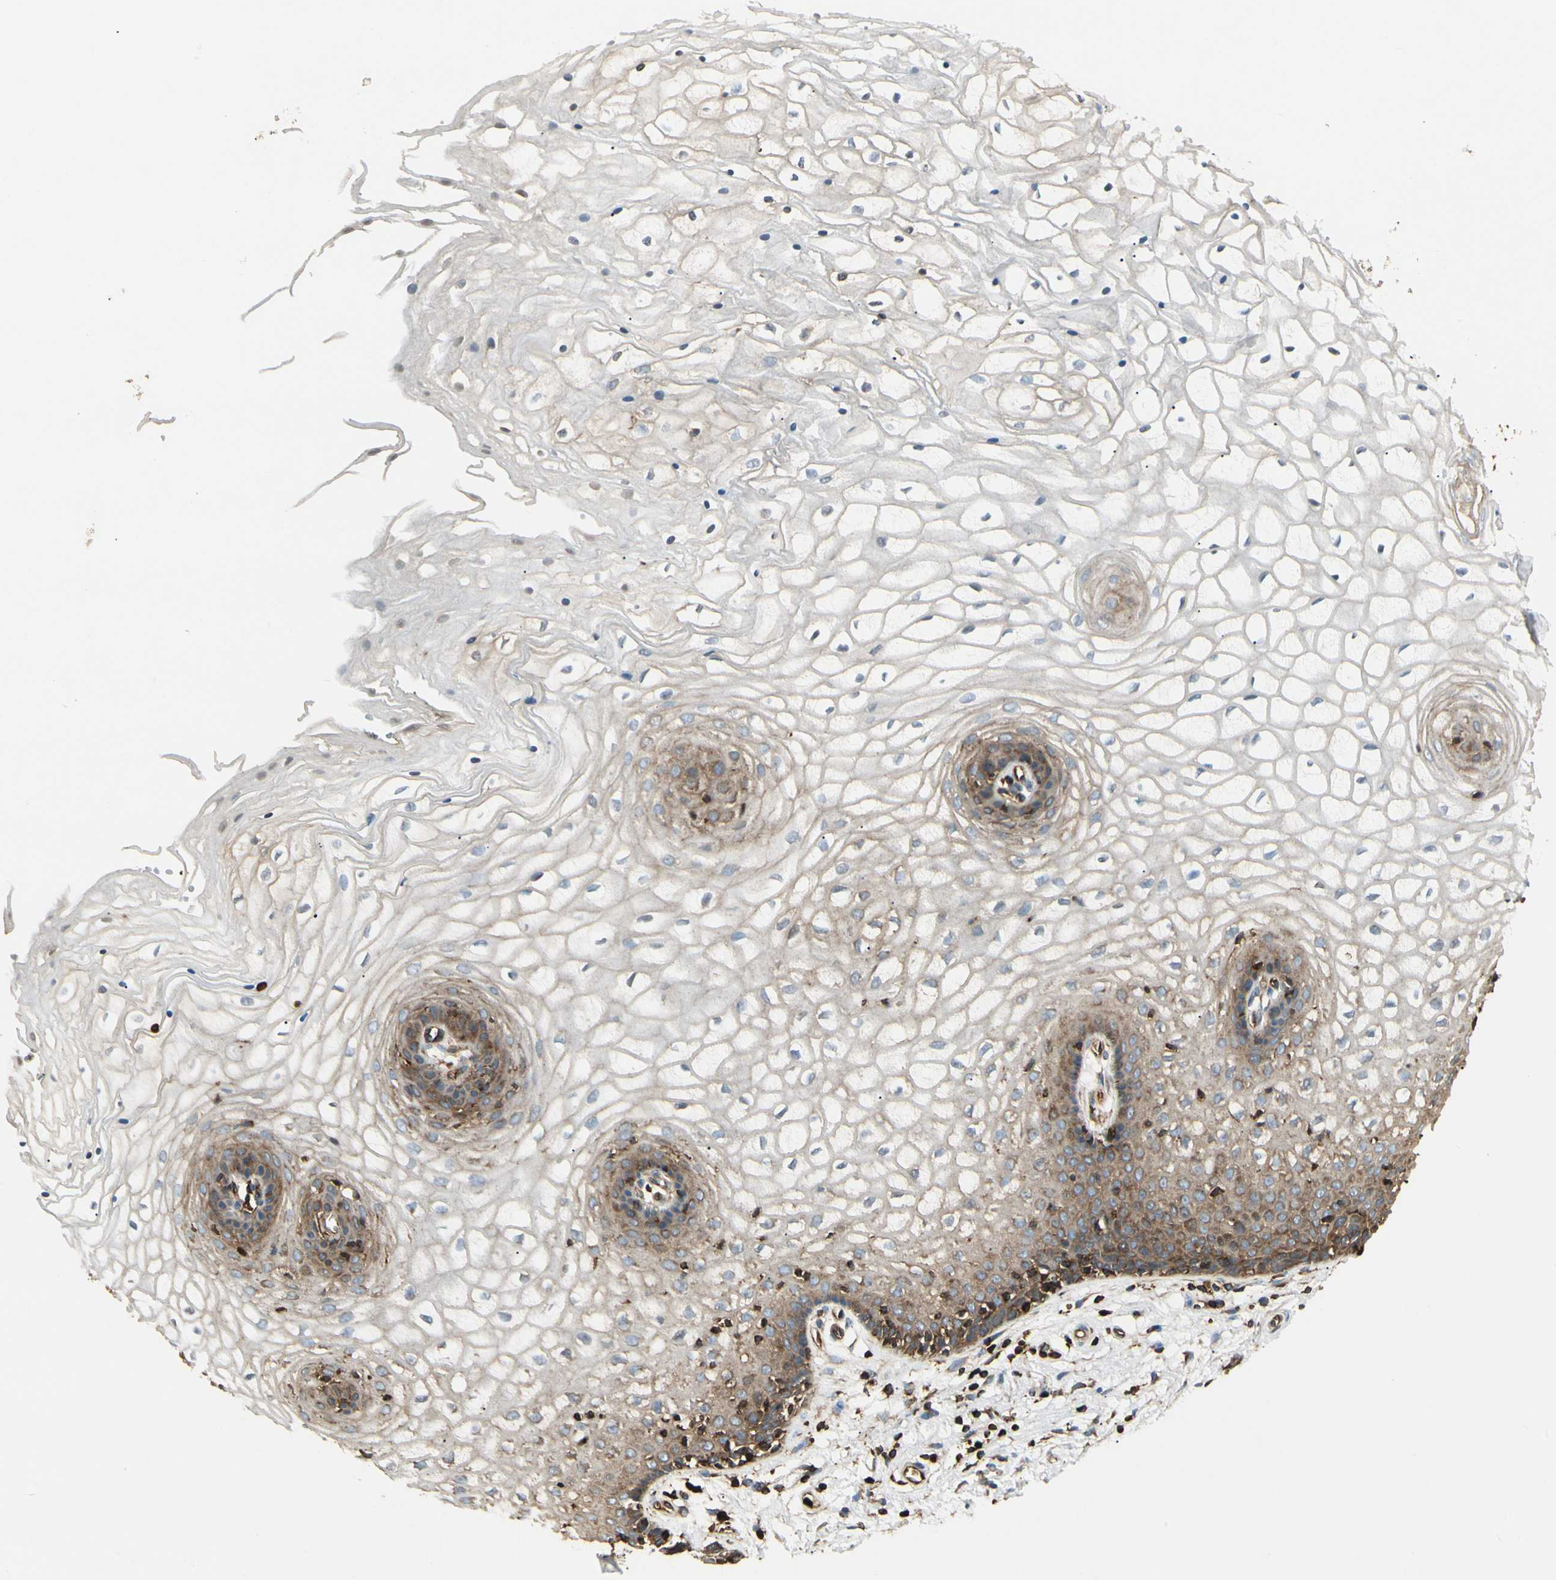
{"staining": {"intensity": "moderate", "quantity": ">75%", "location": "cytoplasmic/membranous"}, "tissue": "vagina", "cell_type": "Squamous epithelial cells", "image_type": "normal", "snomed": [{"axis": "morphology", "description": "Normal tissue, NOS"}, {"axis": "topography", "description": "Vagina"}], "caption": "Protein staining of normal vagina shows moderate cytoplasmic/membranous positivity in about >75% of squamous epithelial cells.", "gene": "ARPC2", "patient": {"sex": "female", "age": 34}}